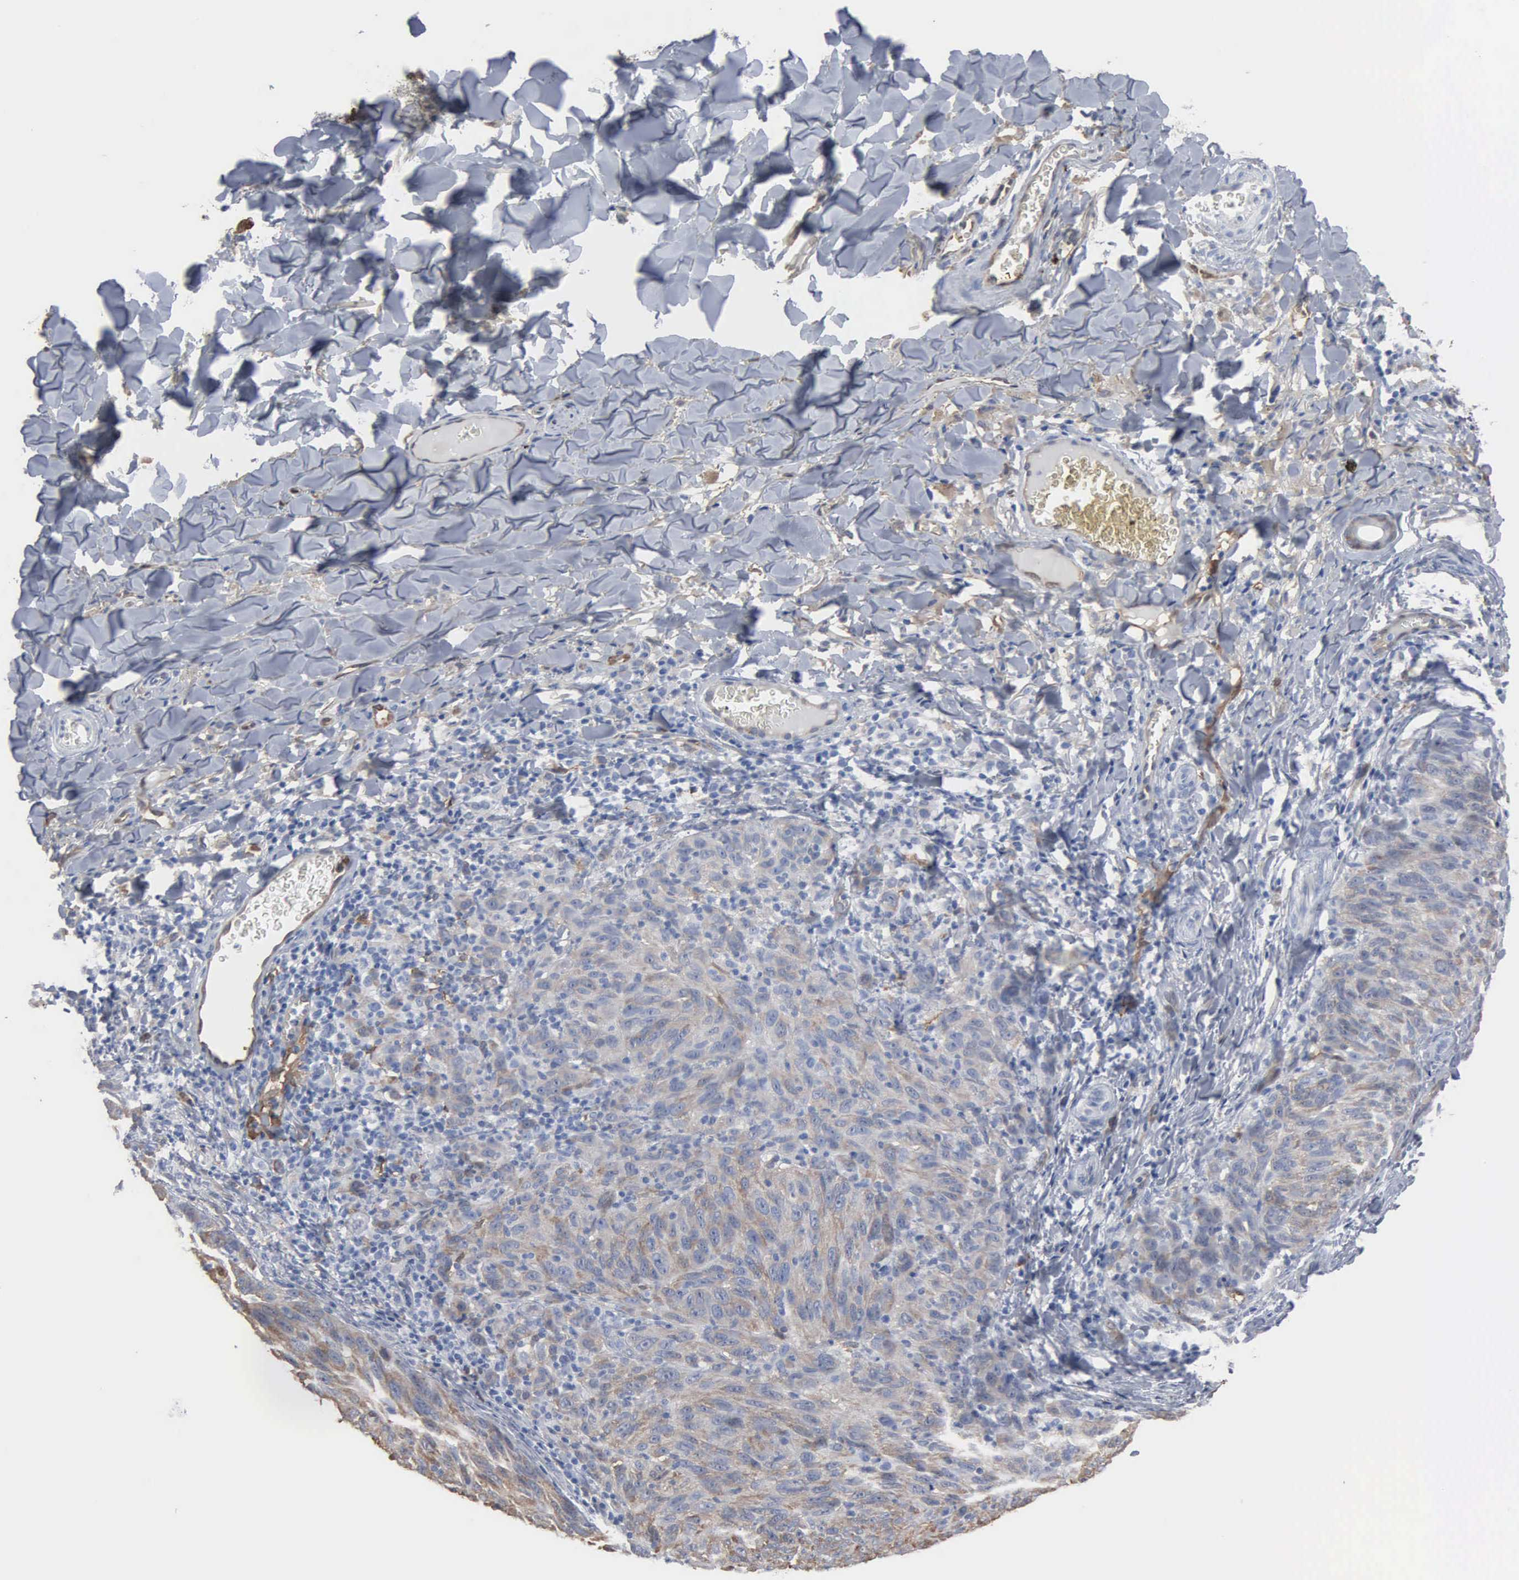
{"staining": {"intensity": "weak", "quantity": "25%-75%", "location": "cytoplasmic/membranous"}, "tissue": "melanoma", "cell_type": "Tumor cells", "image_type": "cancer", "snomed": [{"axis": "morphology", "description": "Malignant melanoma, NOS"}, {"axis": "topography", "description": "Skin"}], "caption": "IHC of malignant melanoma exhibits low levels of weak cytoplasmic/membranous staining in about 25%-75% of tumor cells. Using DAB (brown) and hematoxylin (blue) stains, captured at high magnification using brightfield microscopy.", "gene": "FSCN1", "patient": {"sex": "male", "age": 76}}